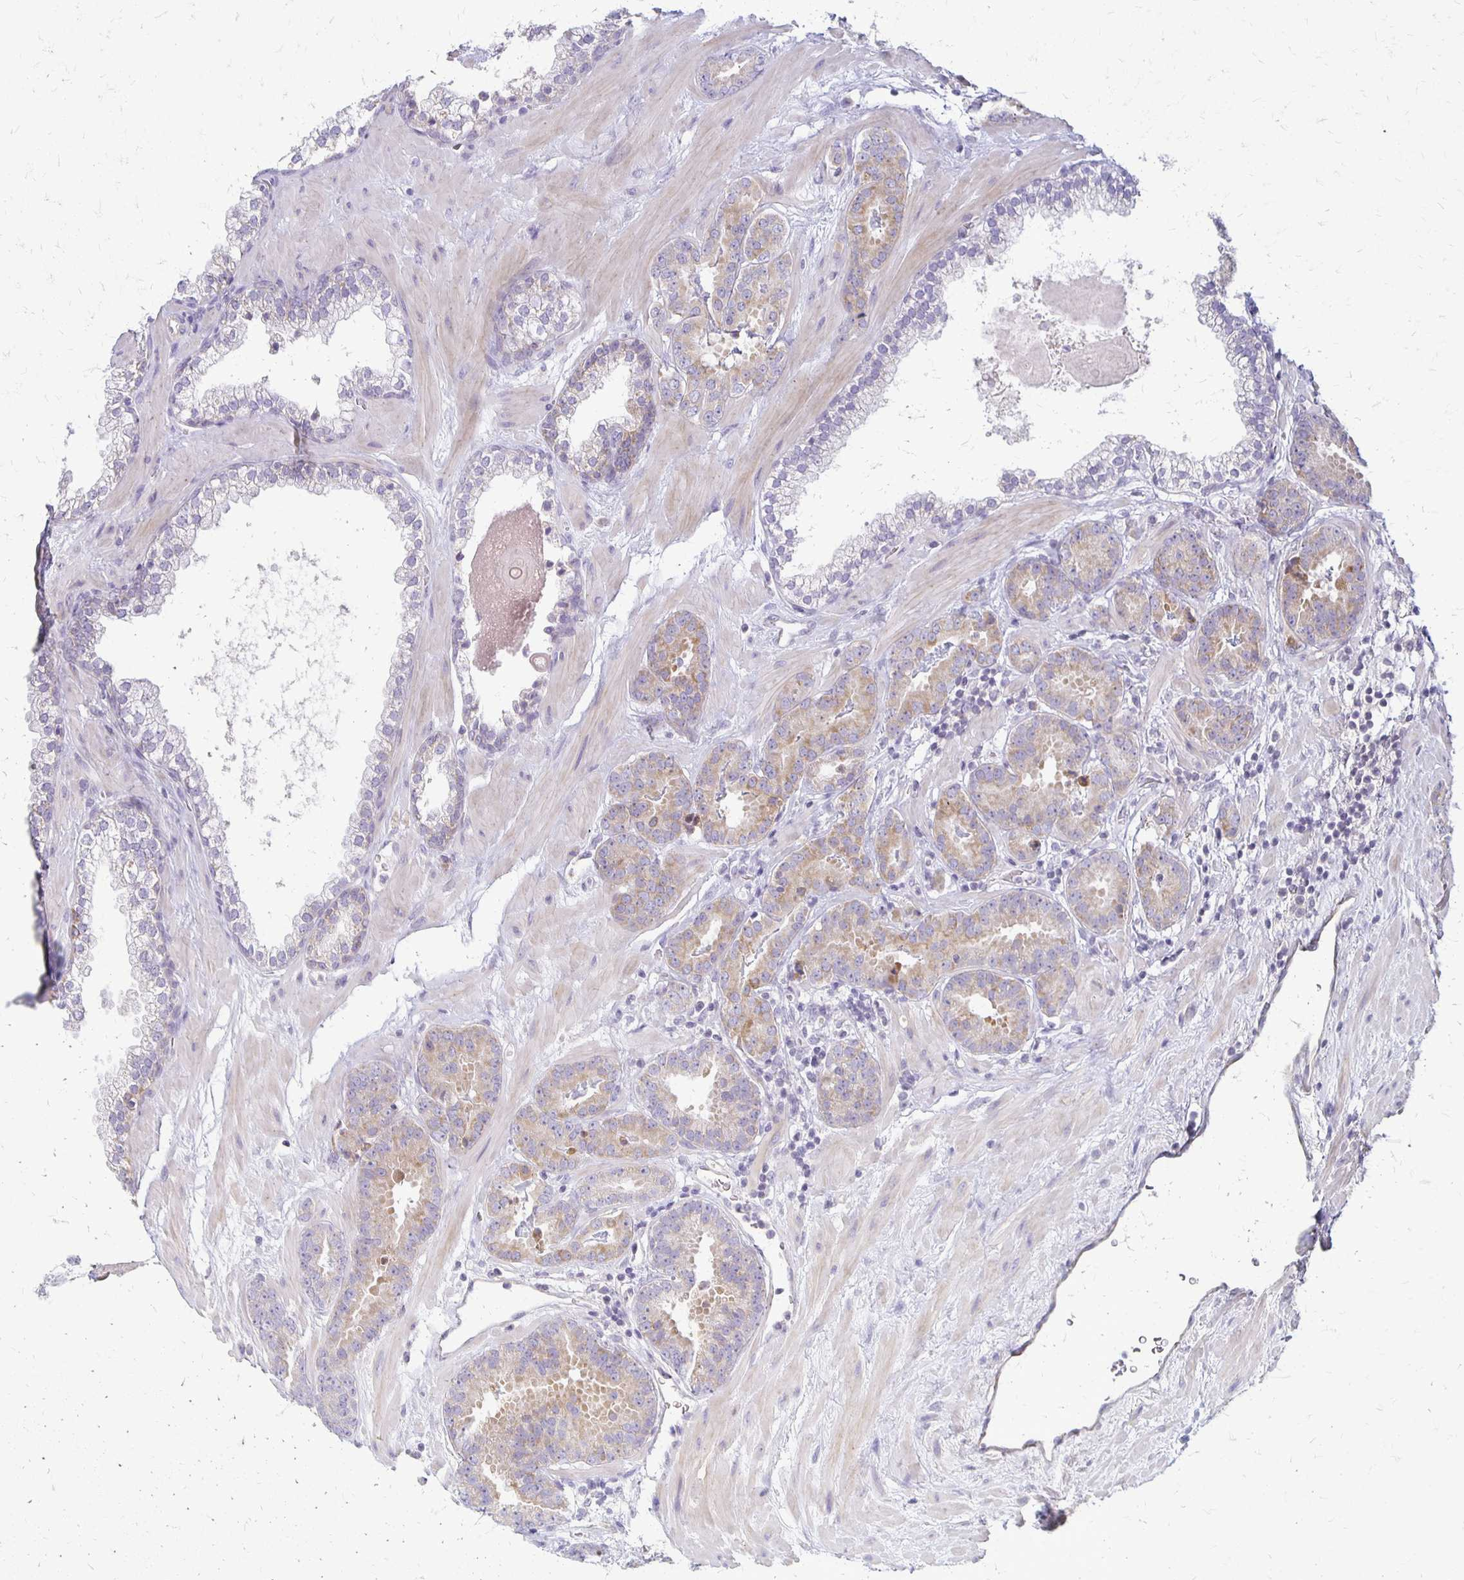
{"staining": {"intensity": "weak", "quantity": ">75%", "location": "cytoplasmic/membranous"}, "tissue": "prostate cancer", "cell_type": "Tumor cells", "image_type": "cancer", "snomed": [{"axis": "morphology", "description": "Adenocarcinoma, Low grade"}, {"axis": "topography", "description": "Prostate"}], "caption": "Prostate cancer (low-grade adenocarcinoma) stained with DAB (3,3'-diaminobenzidine) immunohistochemistry (IHC) demonstrates low levels of weak cytoplasmic/membranous staining in about >75% of tumor cells.", "gene": "RHOC", "patient": {"sex": "male", "age": 62}}